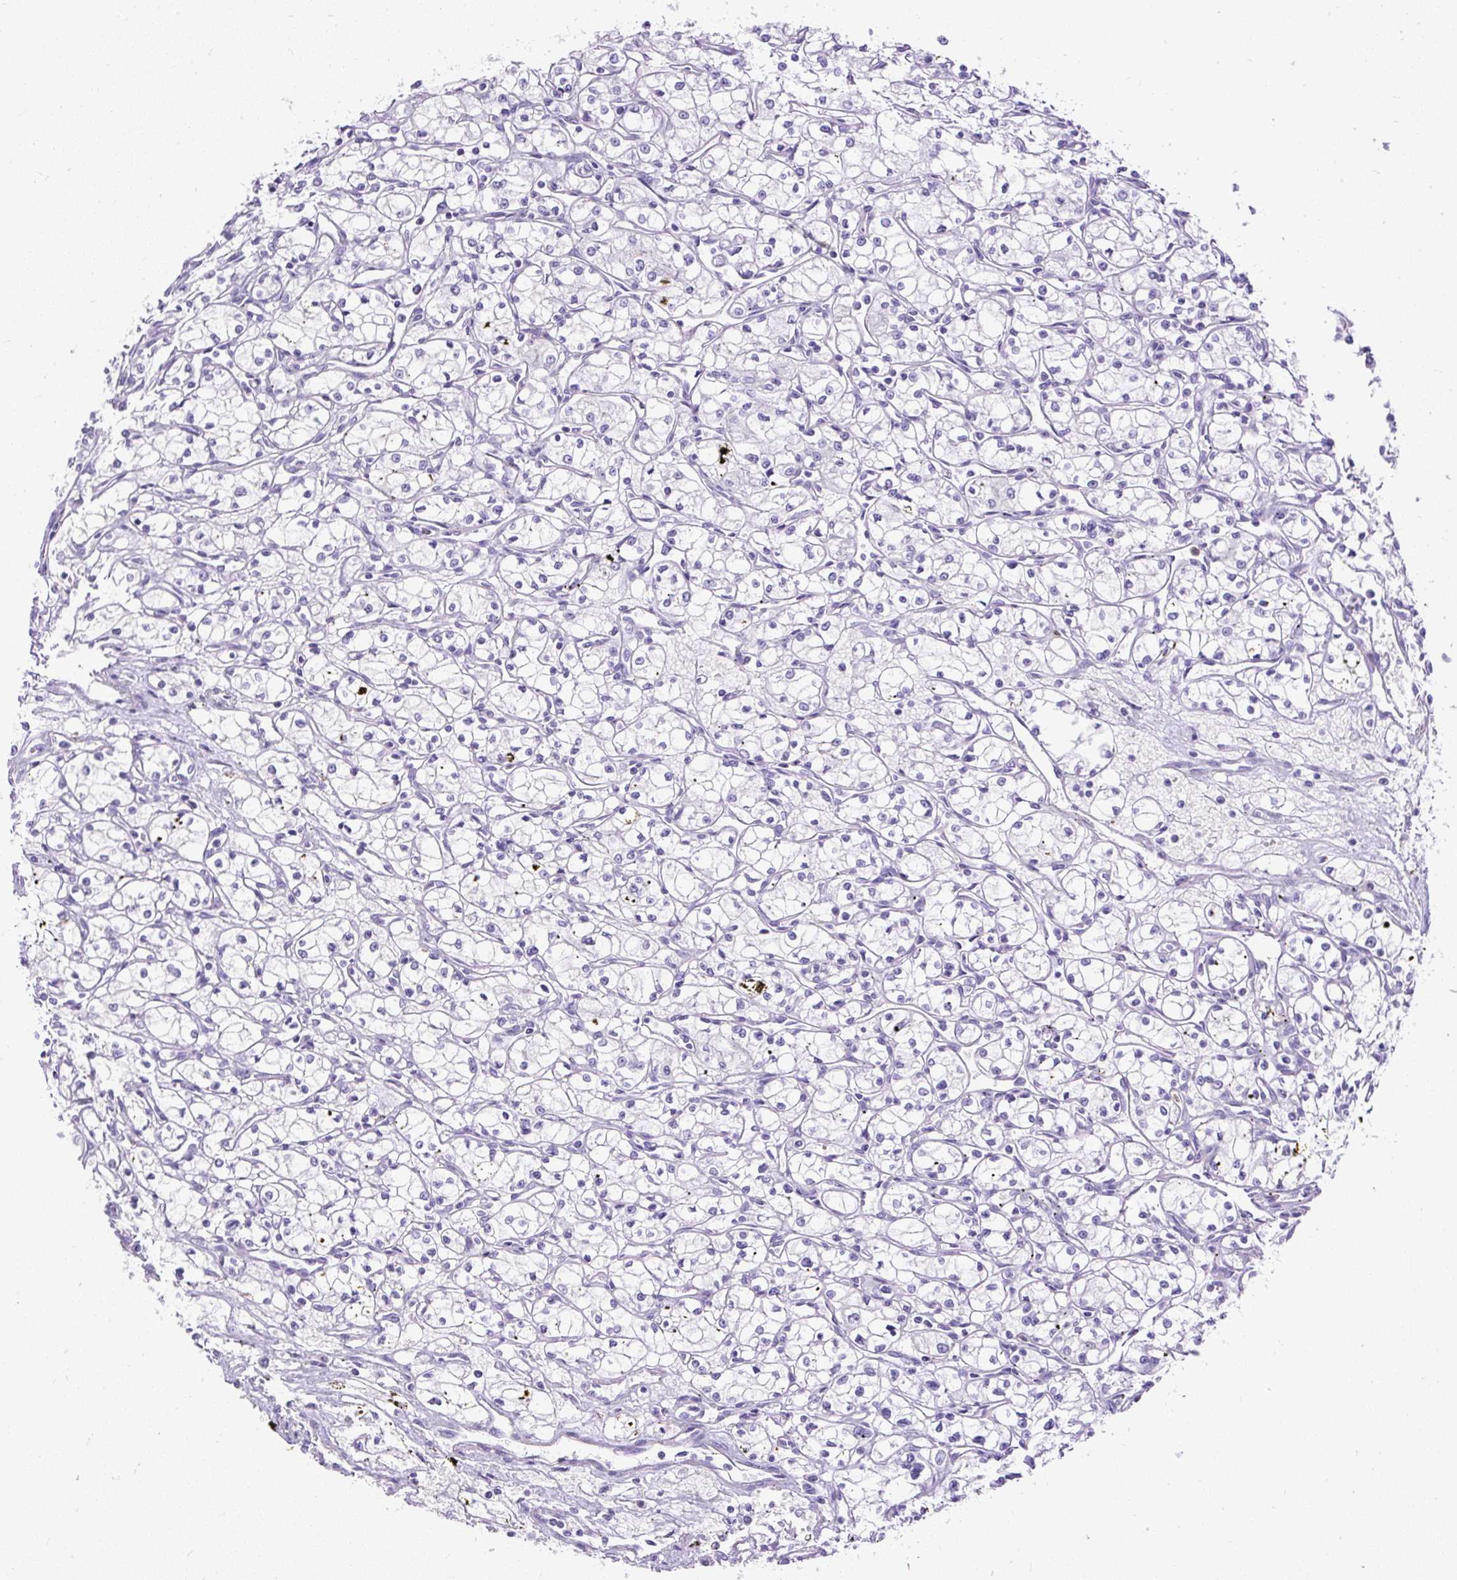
{"staining": {"intensity": "negative", "quantity": "none", "location": "none"}, "tissue": "renal cancer", "cell_type": "Tumor cells", "image_type": "cancer", "snomed": [{"axis": "morphology", "description": "Adenocarcinoma, NOS"}, {"axis": "topography", "description": "Kidney"}], "caption": "Tumor cells are negative for brown protein staining in renal adenocarcinoma. Nuclei are stained in blue.", "gene": "HEY1", "patient": {"sex": "male", "age": 59}}